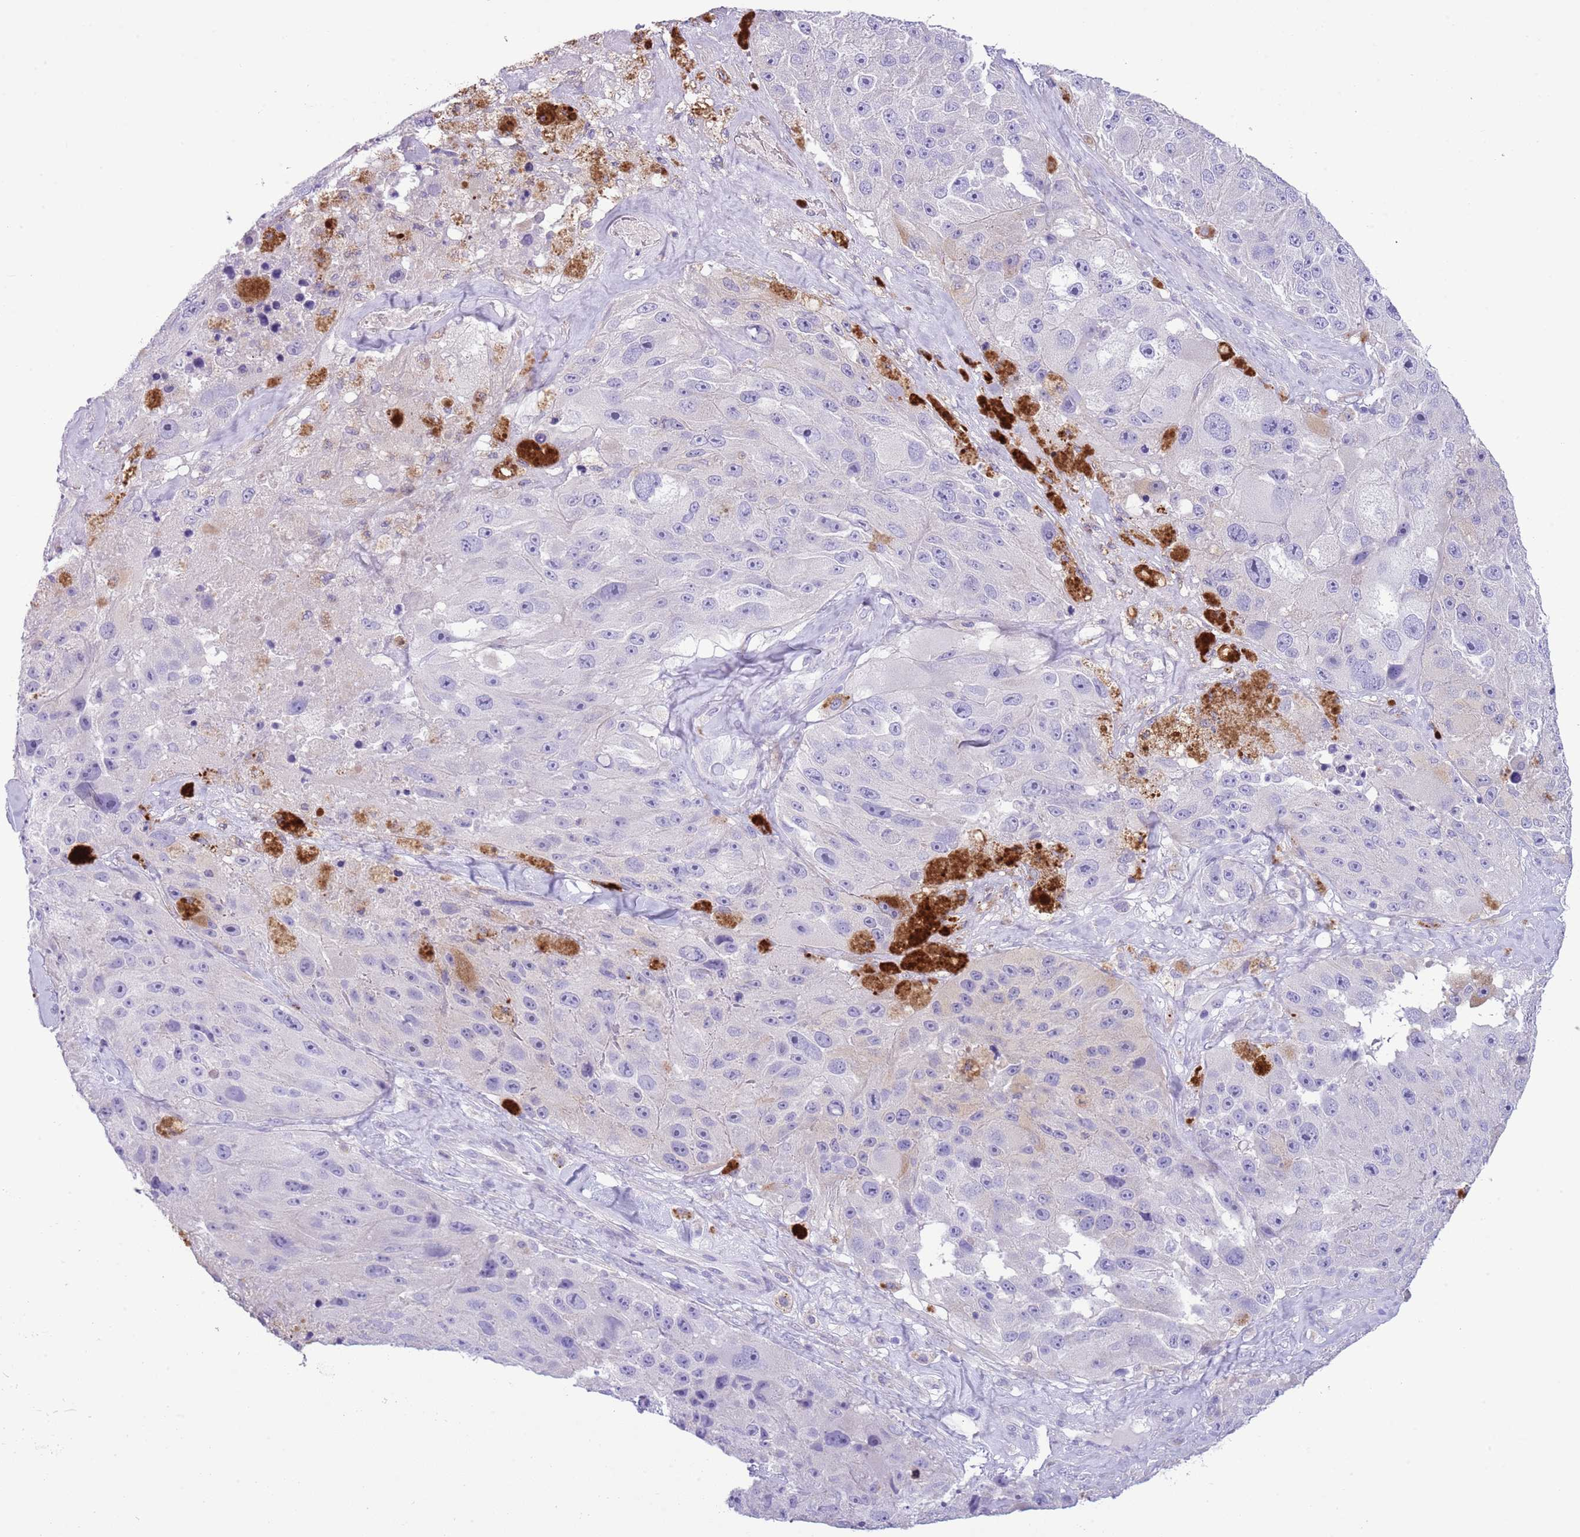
{"staining": {"intensity": "negative", "quantity": "none", "location": "none"}, "tissue": "melanoma", "cell_type": "Tumor cells", "image_type": "cancer", "snomed": [{"axis": "morphology", "description": "Malignant melanoma, Metastatic site"}, {"axis": "topography", "description": "Lymph node"}], "caption": "Melanoma stained for a protein using IHC reveals no staining tumor cells.", "gene": "ABHD17C", "patient": {"sex": "male", "age": 62}}